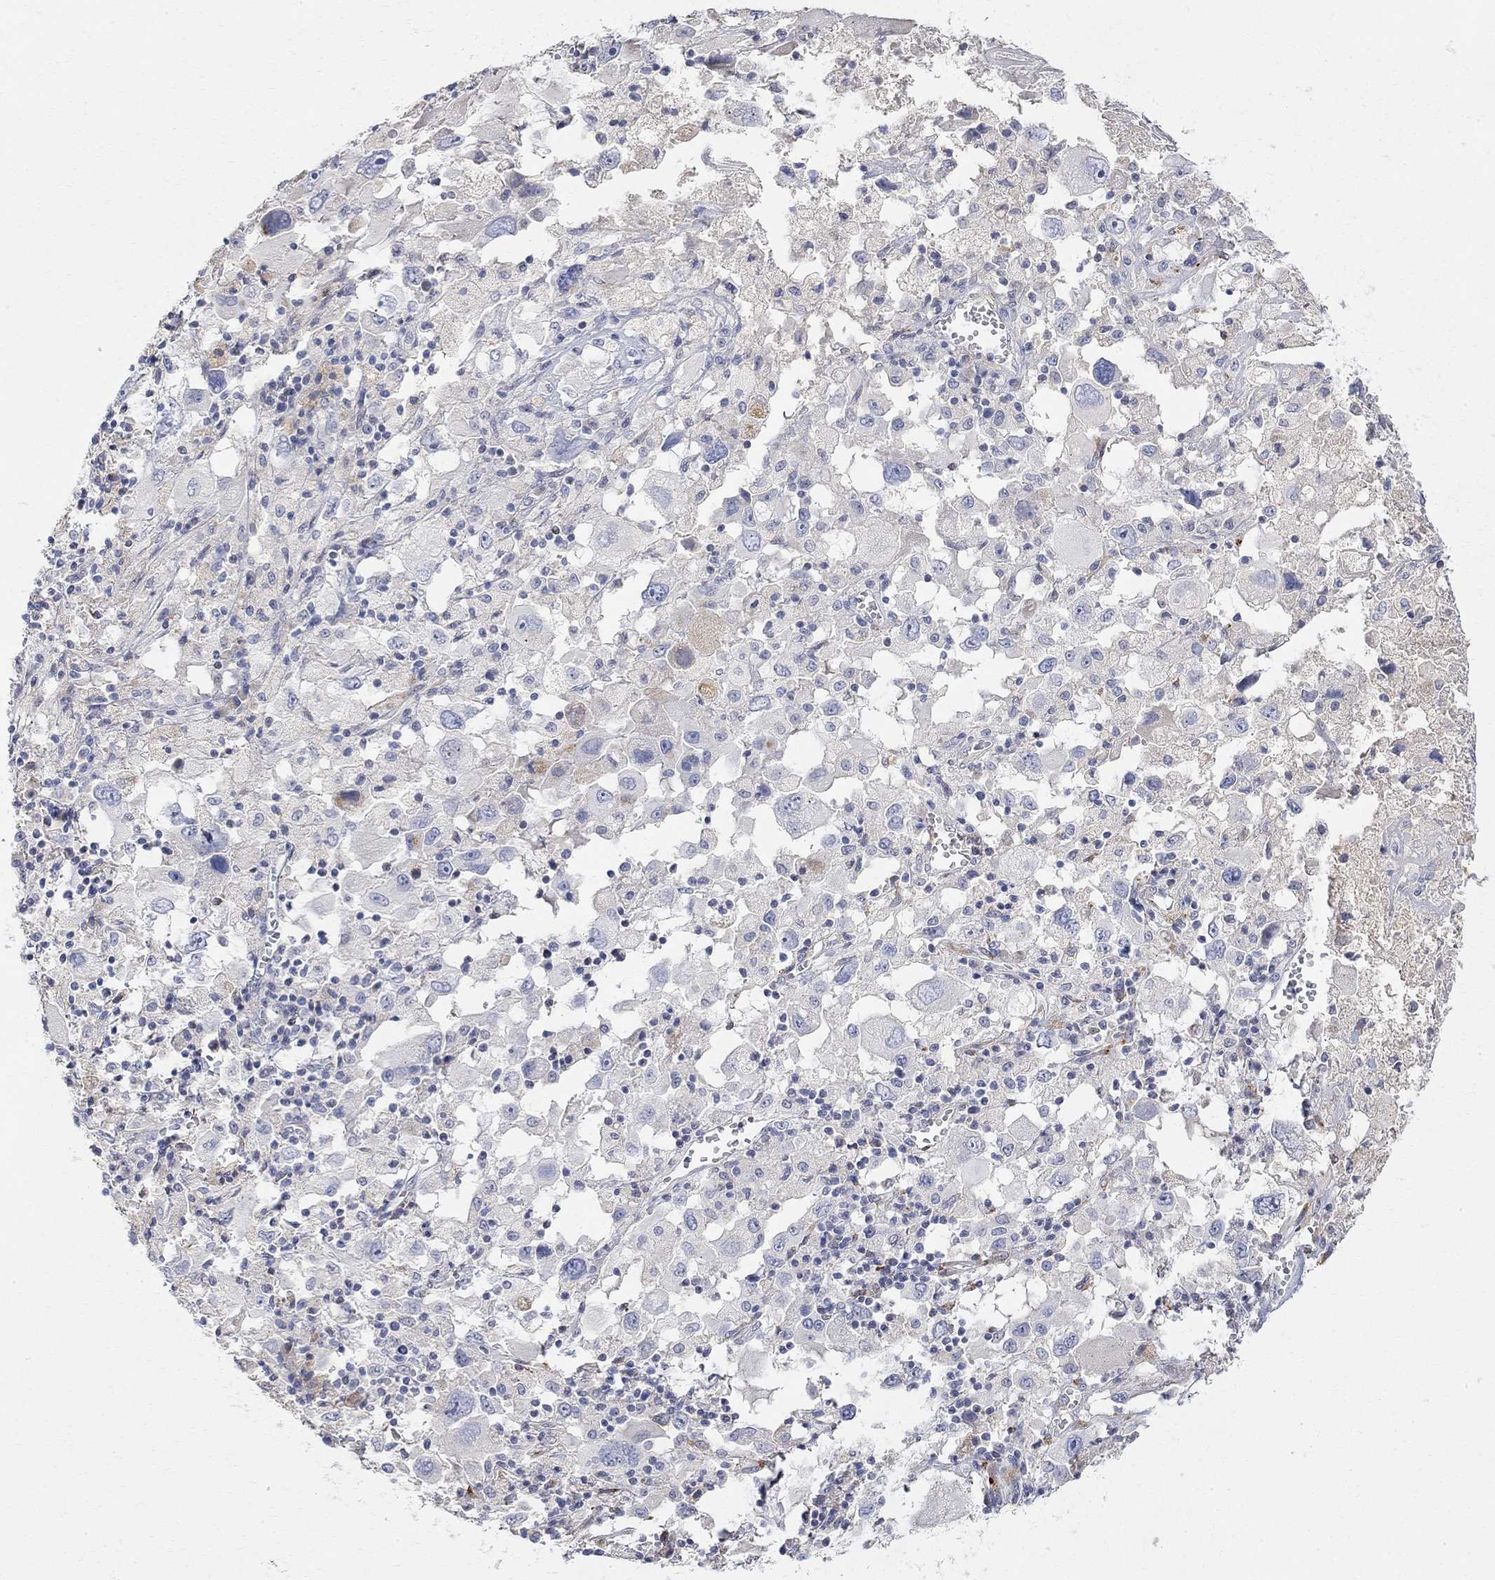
{"staining": {"intensity": "negative", "quantity": "none", "location": "none"}, "tissue": "melanoma", "cell_type": "Tumor cells", "image_type": "cancer", "snomed": [{"axis": "morphology", "description": "Malignant melanoma, Metastatic site"}, {"axis": "topography", "description": "Soft tissue"}], "caption": "High power microscopy photomicrograph of an immunohistochemistry image of melanoma, revealing no significant positivity in tumor cells.", "gene": "FNDC5", "patient": {"sex": "male", "age": 50}}